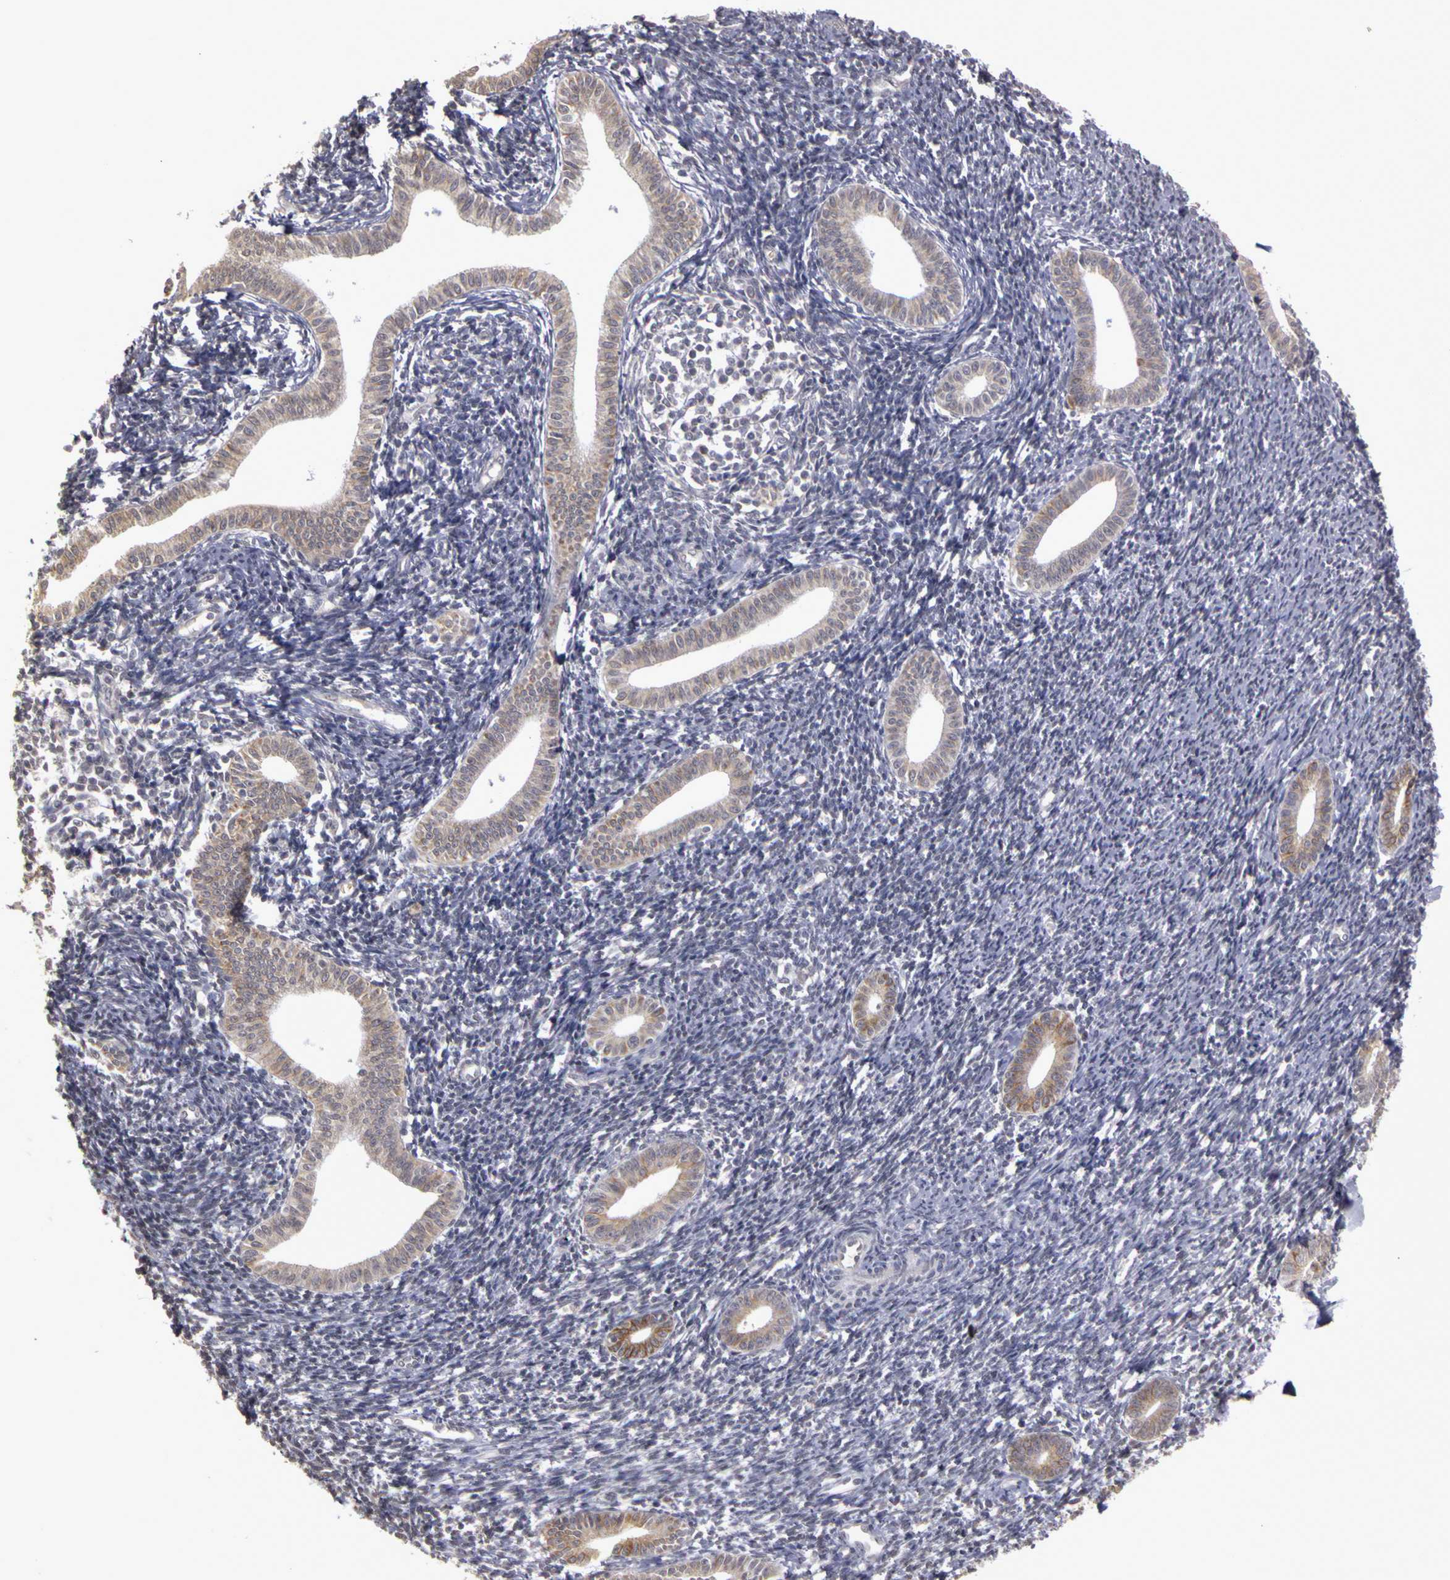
{"staining": {"intensity": "negative", "quantity": "none", "location": "none"}, "tissue": "endometrium", "cell_type": "Cells in endometrial stroma", "image_type": "normal", "snomed": [{"axis": "morphology", "description": "Normal tissue, NOS"}, {"axis": "topography", "description": "Endometrium"}], "caption": "Image shows no protein staining in cells in endometrial stroma of normal endometrium. Nuclei are stained in blue.", "gene": "FRMD7", "patient": {"sex": "female", "age": 52}}